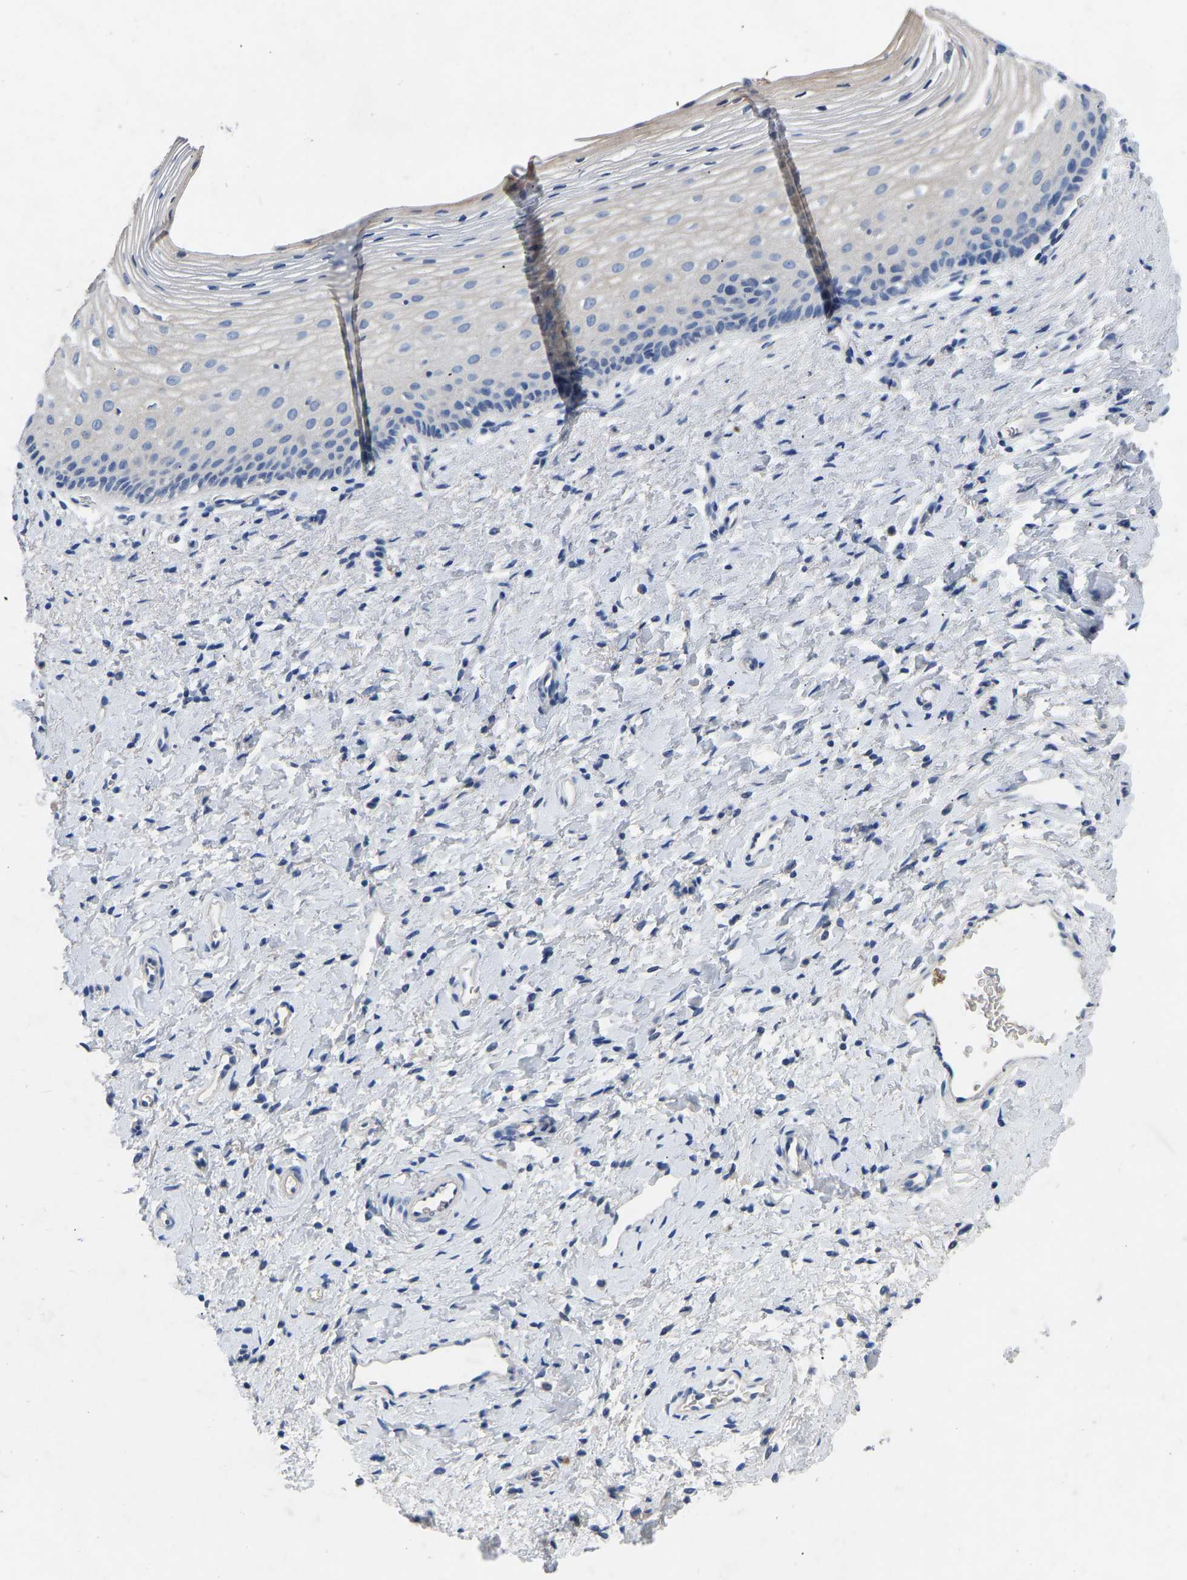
{"staining": {"intensity": "negative", "quantity": "none", "location": "none"}, "tissue": "cervix", "cell_type": "Glandular cells", "image_type": "normal", "snomed": [{"axis": "morphology", "description": "Normal tissue, NOS"}, {"axis": "topography", "description": "Cervix"}], "caption": "An IHC image of benign cervix is shown. There is no staining in glandular cells of cervix. (DAB (3,3'-diaminobenzidine) IHC, high magnification).", "gene": "RBP1", "patient": {"sex": "female", "age": 72}}